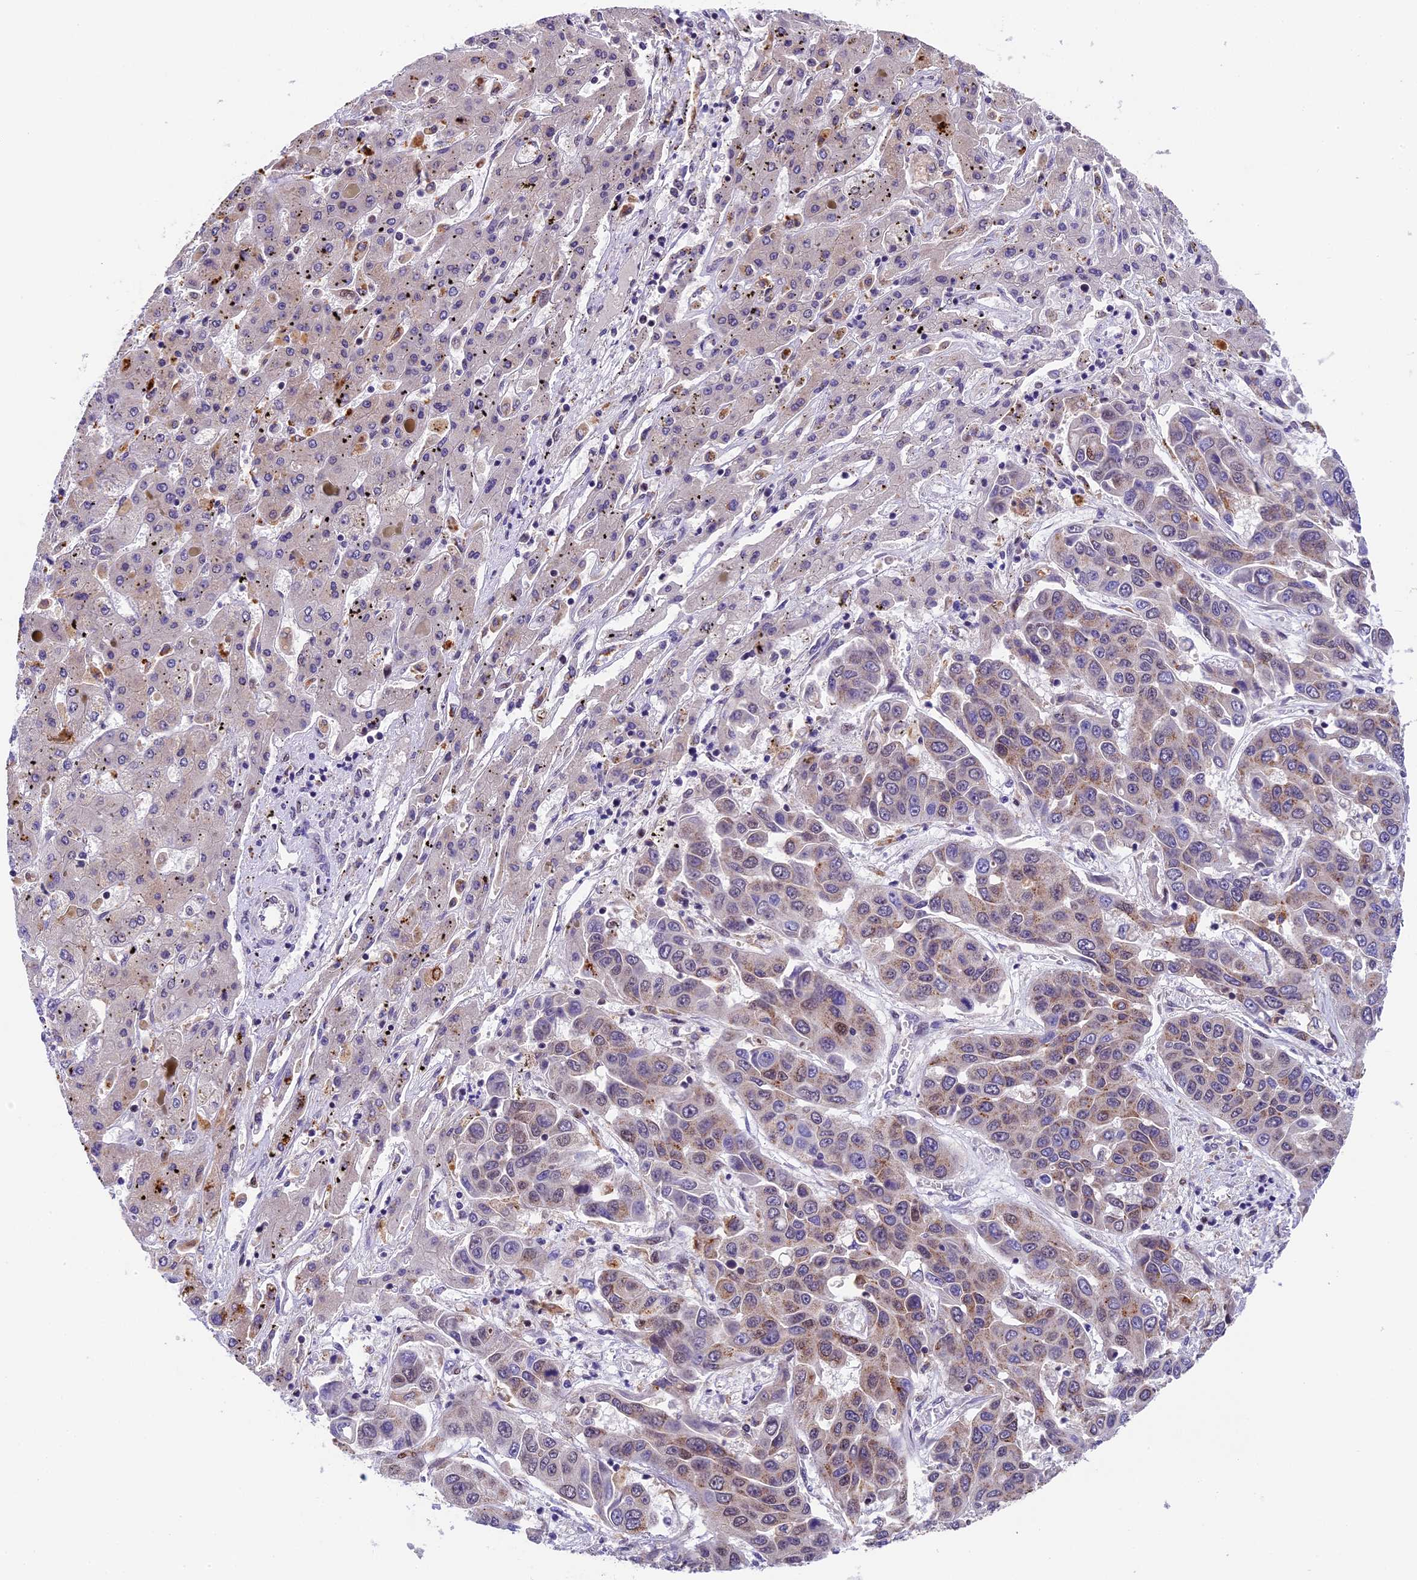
{"staining": {"intensity": "weak", "quantity": ">75%", "location": "cytoplasmic/membranous"}, "tissue": "liver cancer", "cell_type": "Tumor cells", "image_type": "cancer", "snomed": [{"axis": "morphology", "description": "Cholangiocarcinoma"}, {"axis": "topography", "description": "Liver"}], "caption": "IHC micrograph of neoplastic tissue: human liver cholangiocarcinoma stained using IHC shows low levels of weak protein expression localized specifically in the cytoplasmic/membranous of tumor cells, appearing as a cytoplasmic/membranous brown color.", "gene": "CCSER1", "patient": {"sex": "female", "age": 52}}